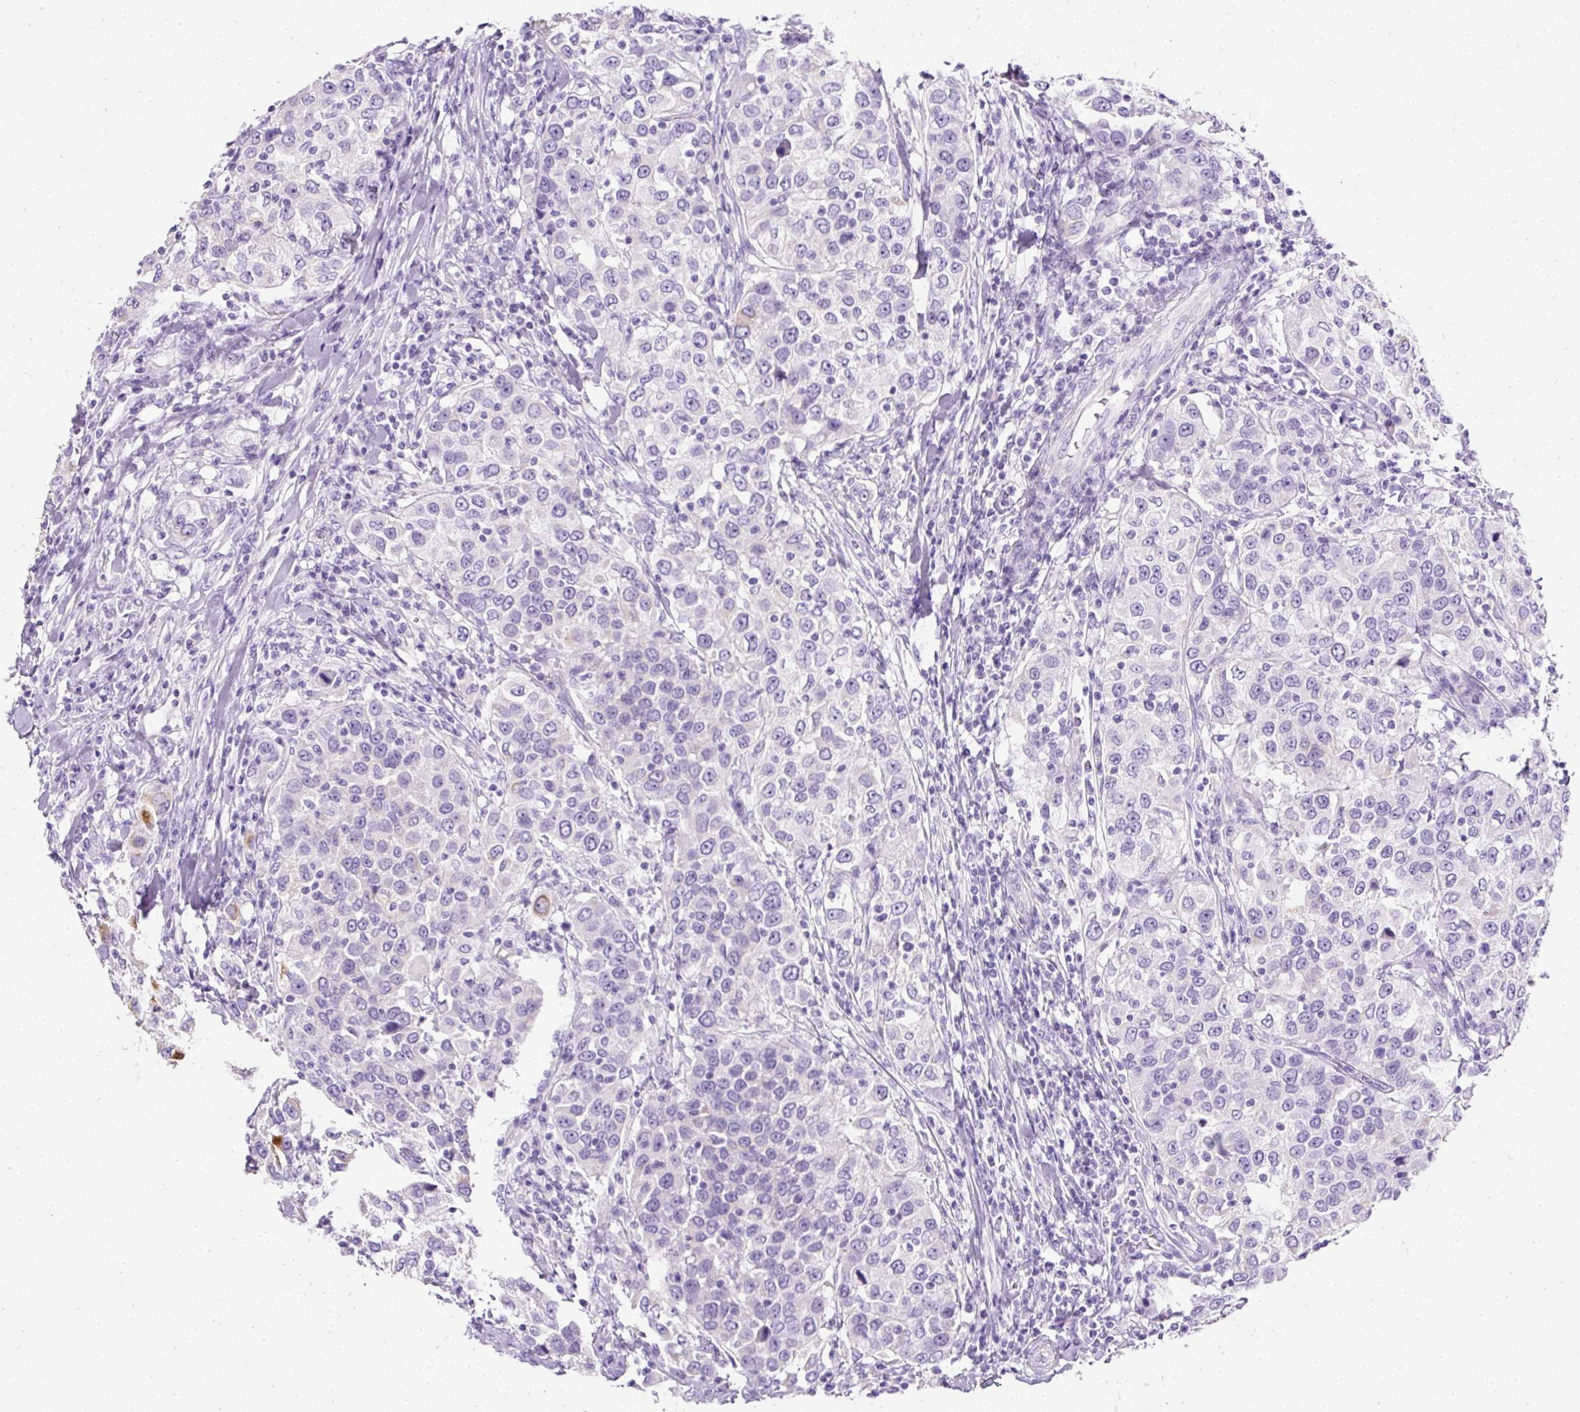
{"staining": {"intensity": "negative", "quantity": "none", "location": "none"}, "tissue": "urothelial cancer", "cell_type": "Tumor cells", "image_type": "cancer", "snomed": [{"axis": "morphology", "description": "Urothelial carcinoma, High grade"}, {"axis": "topography", "description": "Urinary bladder"}], "caption": "Tumor cells are negative for brown protein staining in urothelial cancer.", "gene": "C2CD4C", "patient": {"sex": "female", "age": 80}}